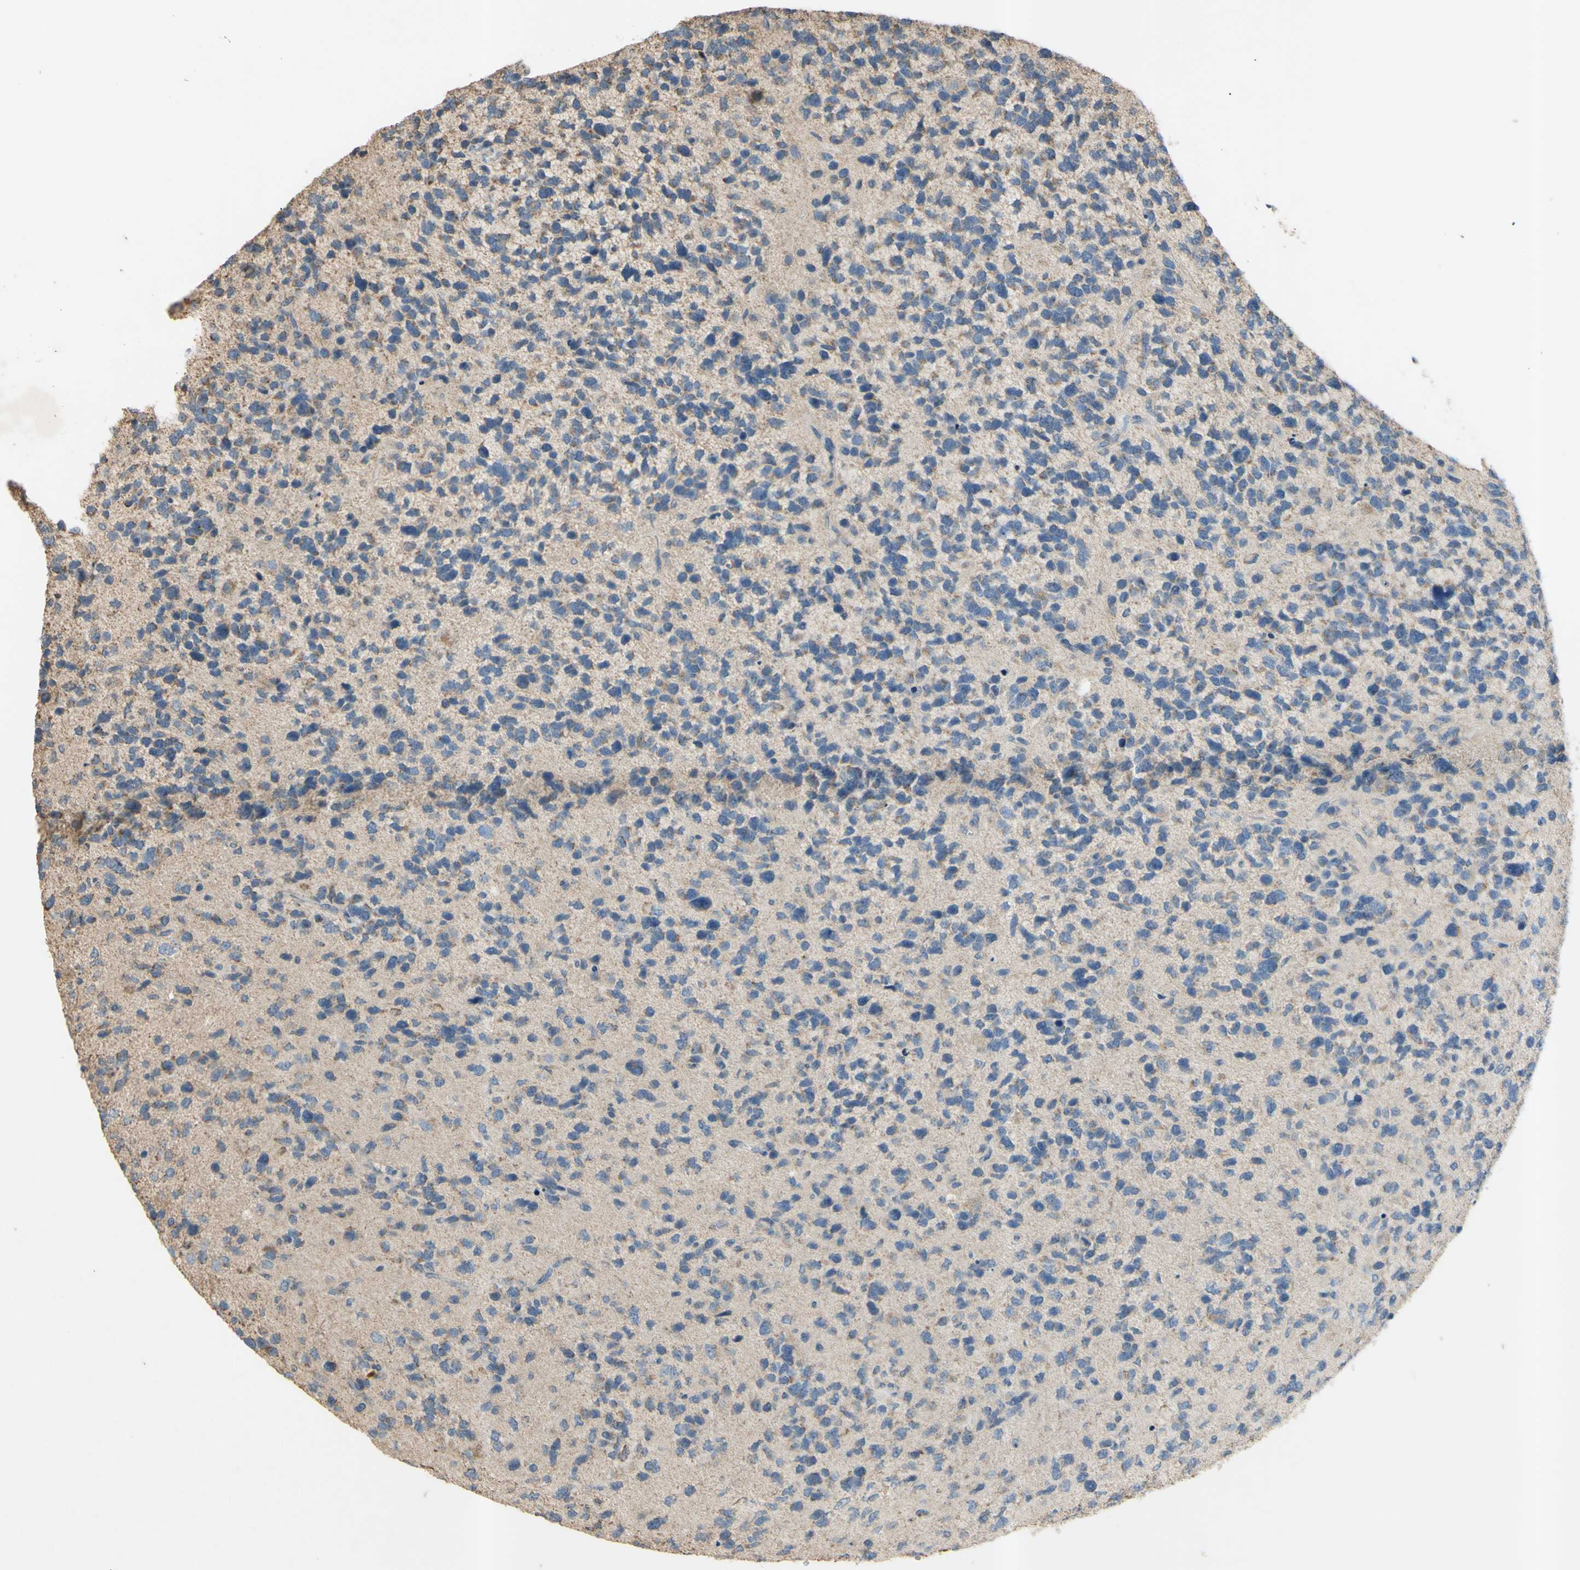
{"staining": {"intensity": "moderate", "quantity": "<25%", "location": "cytoplasmic/membranous"}, "tissue": "glioma", "cell_type": "Tumor cells", "image_type": "cancer", "snomed": [{"axis": "morphology", "description": "Glioma, malignant, High grade"}, {"axis": "topography", "description": "Brain"}], "caption": "Glioma stained for a protein demonstrates moderate cytoplasmic/membranous positivity in tumor cells. The protein is stained brown, and the nuclei are stained in blue (DAB IHC with brightfield microscopy, high magnification).", "gene": "PTGIS", "patient": {"sex": "female", "age": 58}}